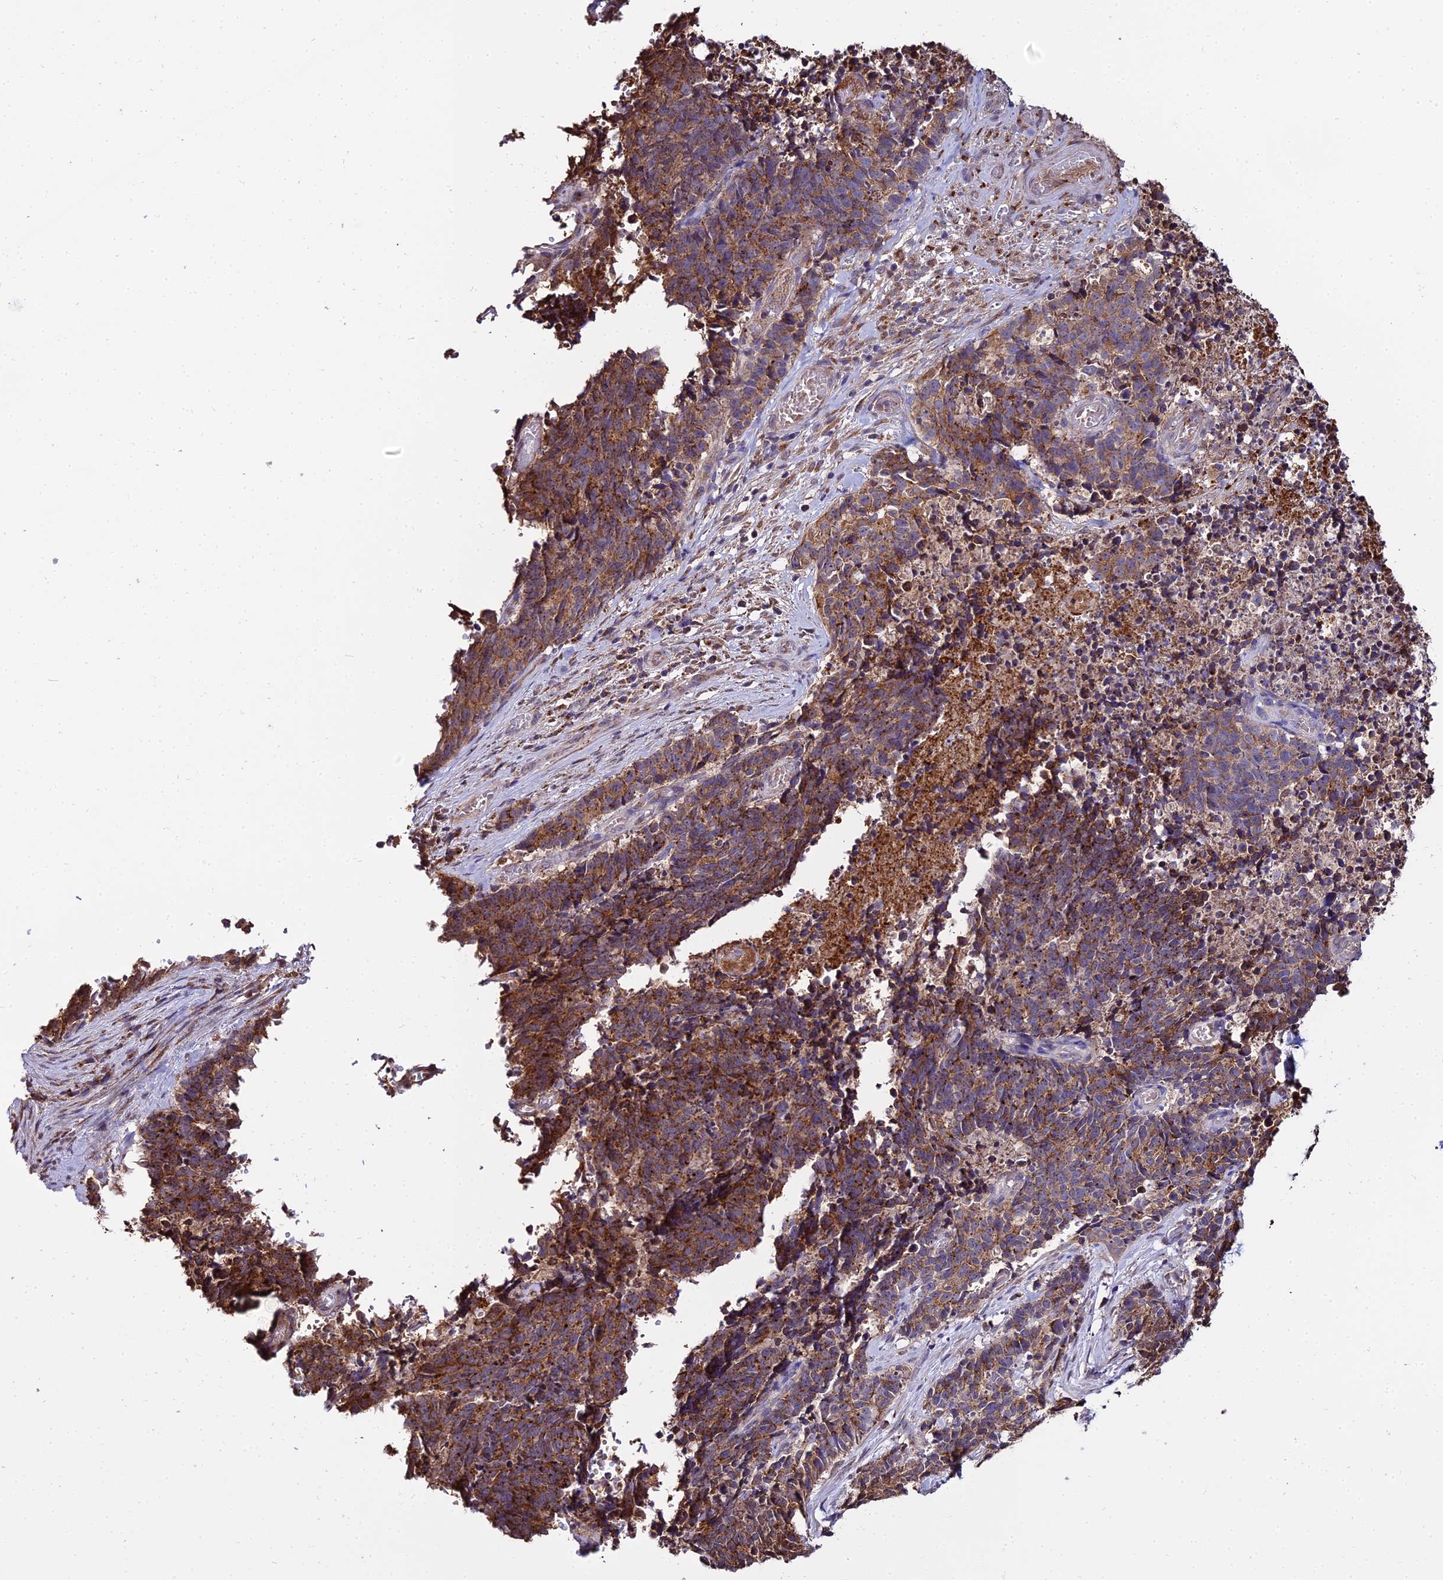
{"staining": {"intensity": "strong", "quantity": ">75%", "location": "cytoplasmic/membranous"}, "tissue": "cervical cancer", "cell_type": "Tumor cells", "image_type": "cancer", "snomed": [{"axis": "morphology", "description": "Squamous cell carcinoma, NOS"}, {"axis": "topography", "description": "Cervix"}], "caption": "This is an image of immunohistochemistry (IHC) staining of cervical cancer, which shows strong expression in the cytoplasmic/membranous of tumor cells.", "gene": "PEX19", "patient": {"sex": "female", "age": 29}}